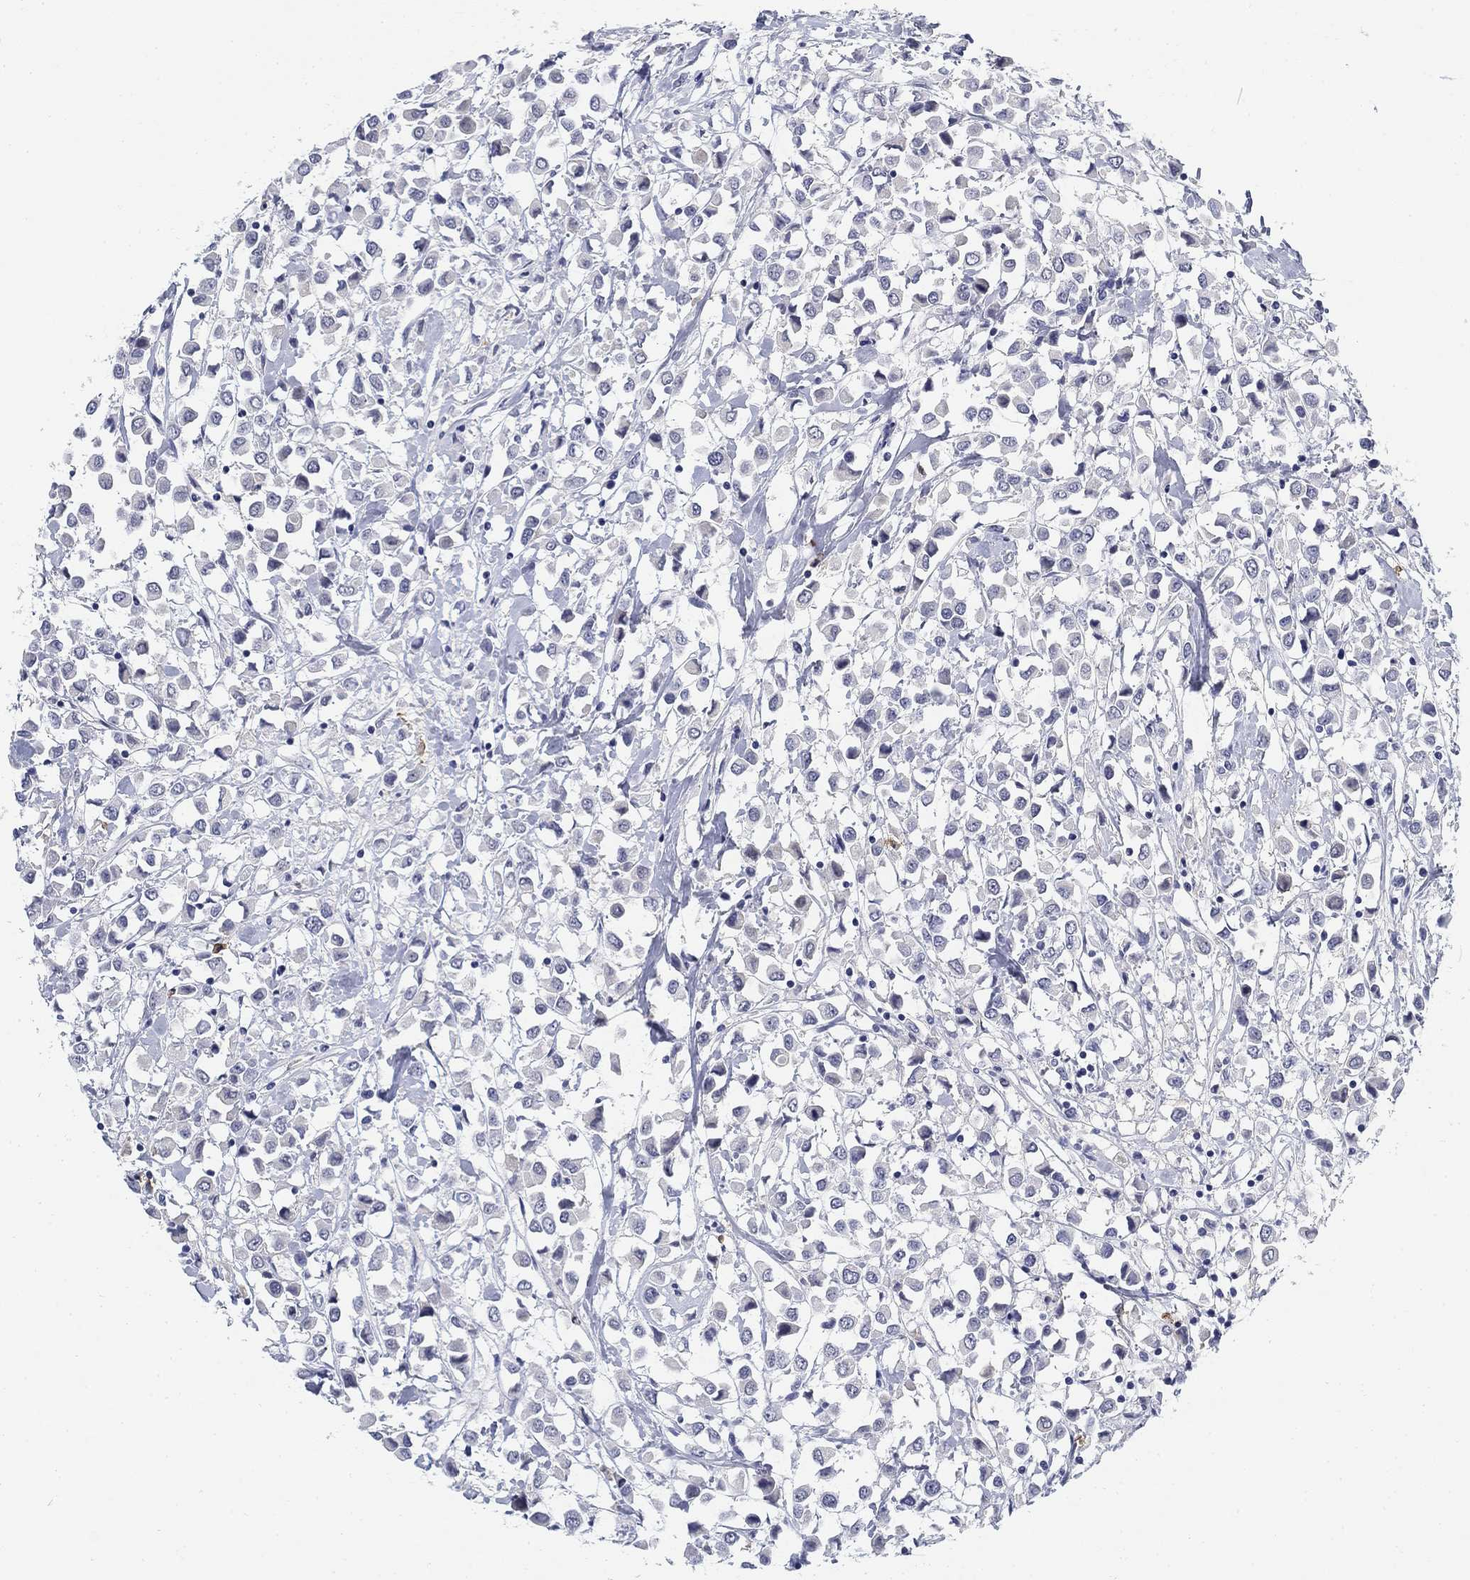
{"staining": {"intensity": "negative", "quantity": "none", "location": "none"}, "tissue": "breast cancer", "cell_type": "Tumor cells", "image_type": "cancer", "snomed": [{"axis": "morphology", "description": "Duct carcinoma"}, {"axis": "topography", "description": "Breast"}], "caption": "Breast cancer was stained to show a protein in brown. There is no significant expression in tumor cells.", "gene": "SLC2A5", "patient": {"sex": "female", "age": 61}}